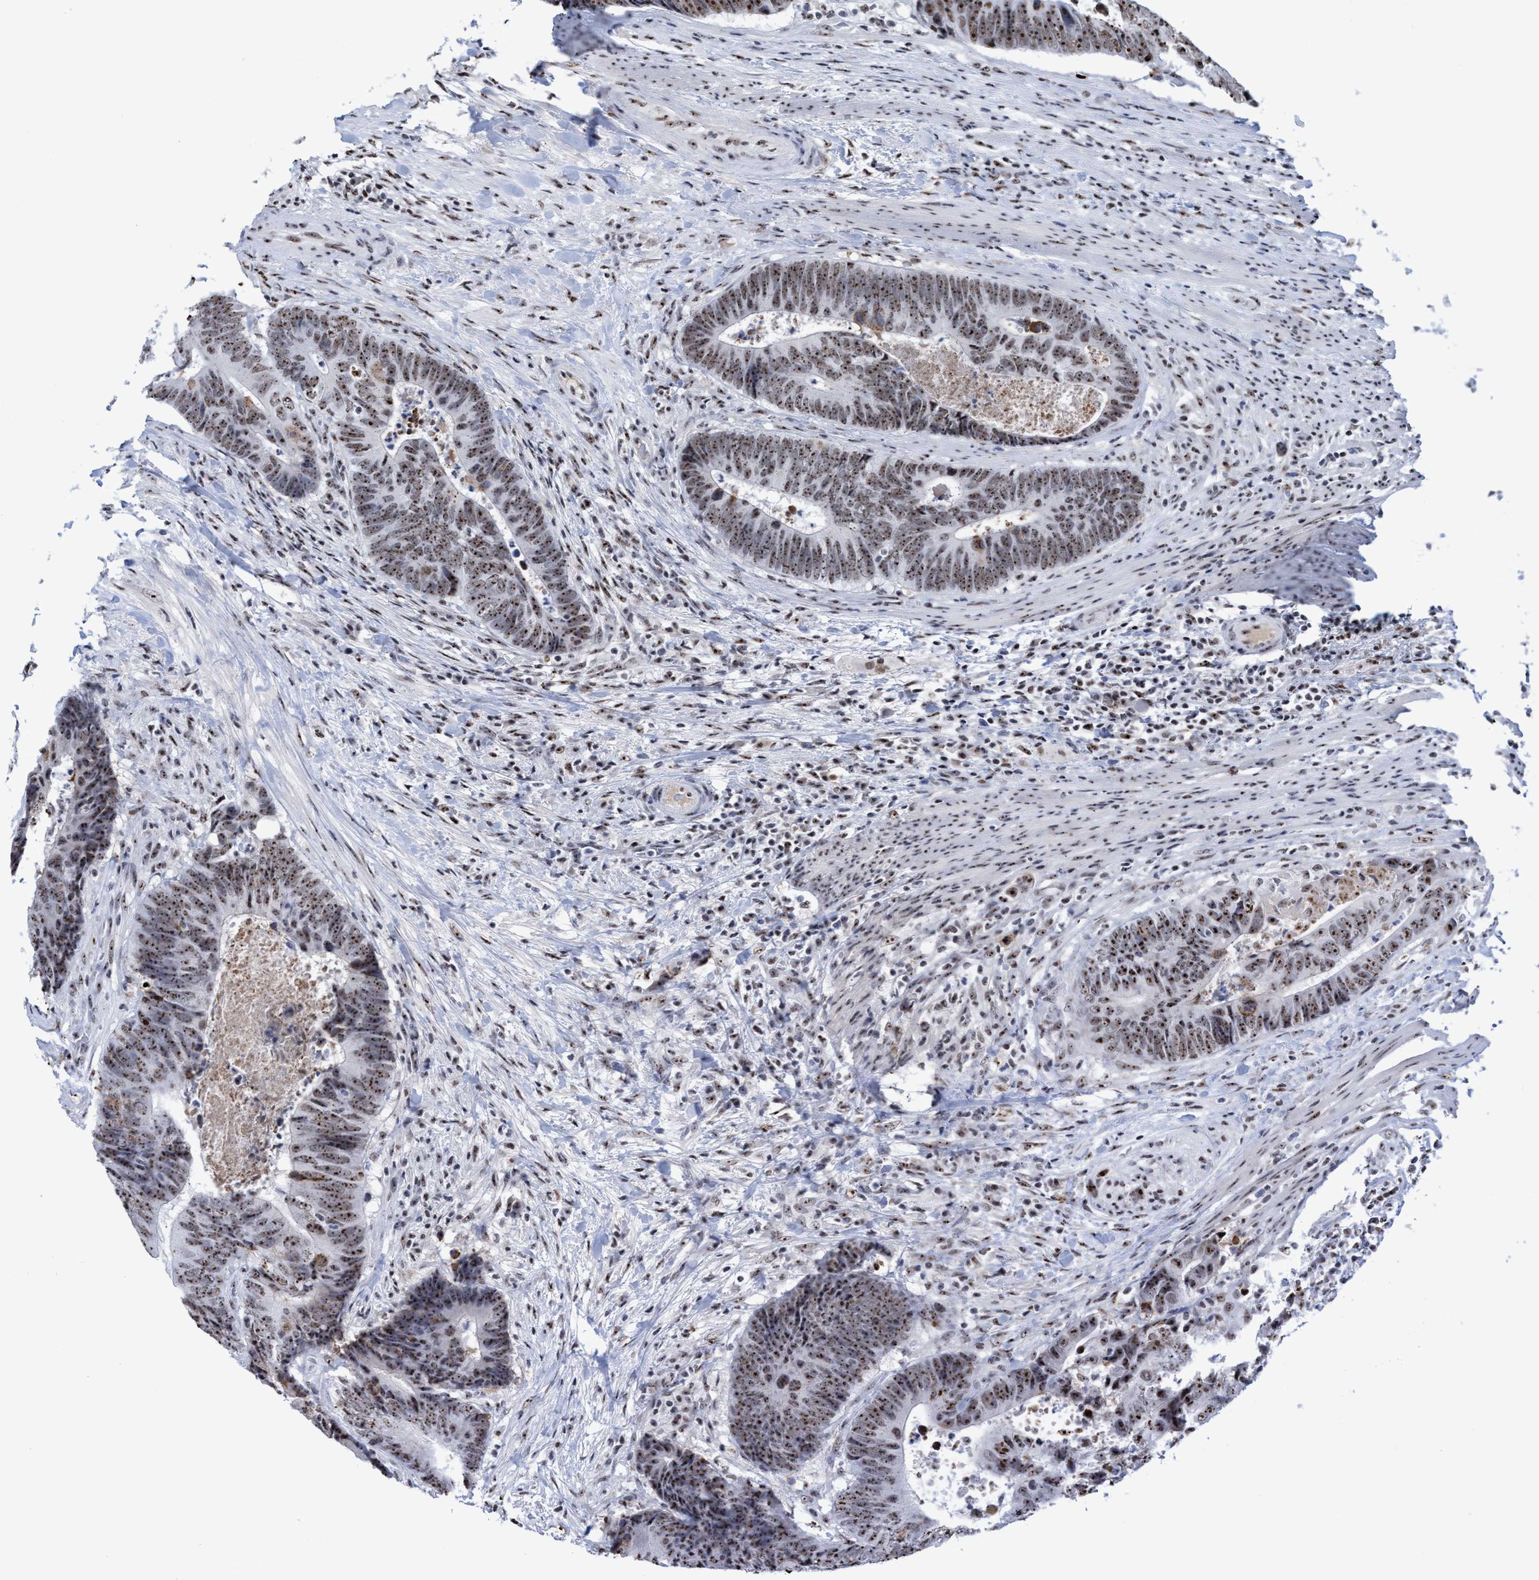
{"staining": {"intensity": "strong", "quantity": ">75%", "location": "nuclear"}, "tissue": "colorectal cancer", "cell_type": "Tumor cells", "image_type": "cancer", "snomed": [{"axis": "morphology", "description": "Adenocarcinoma, NOS"}, {"axis": "topography", "description": "Colon"}], "caption": "Colorectal adenocarcinoma stained with a protein marker demonstrates strong staining in tumor cells.", "gene": "EFCAB10", "patient": {"sex": "male", "age": 56}}